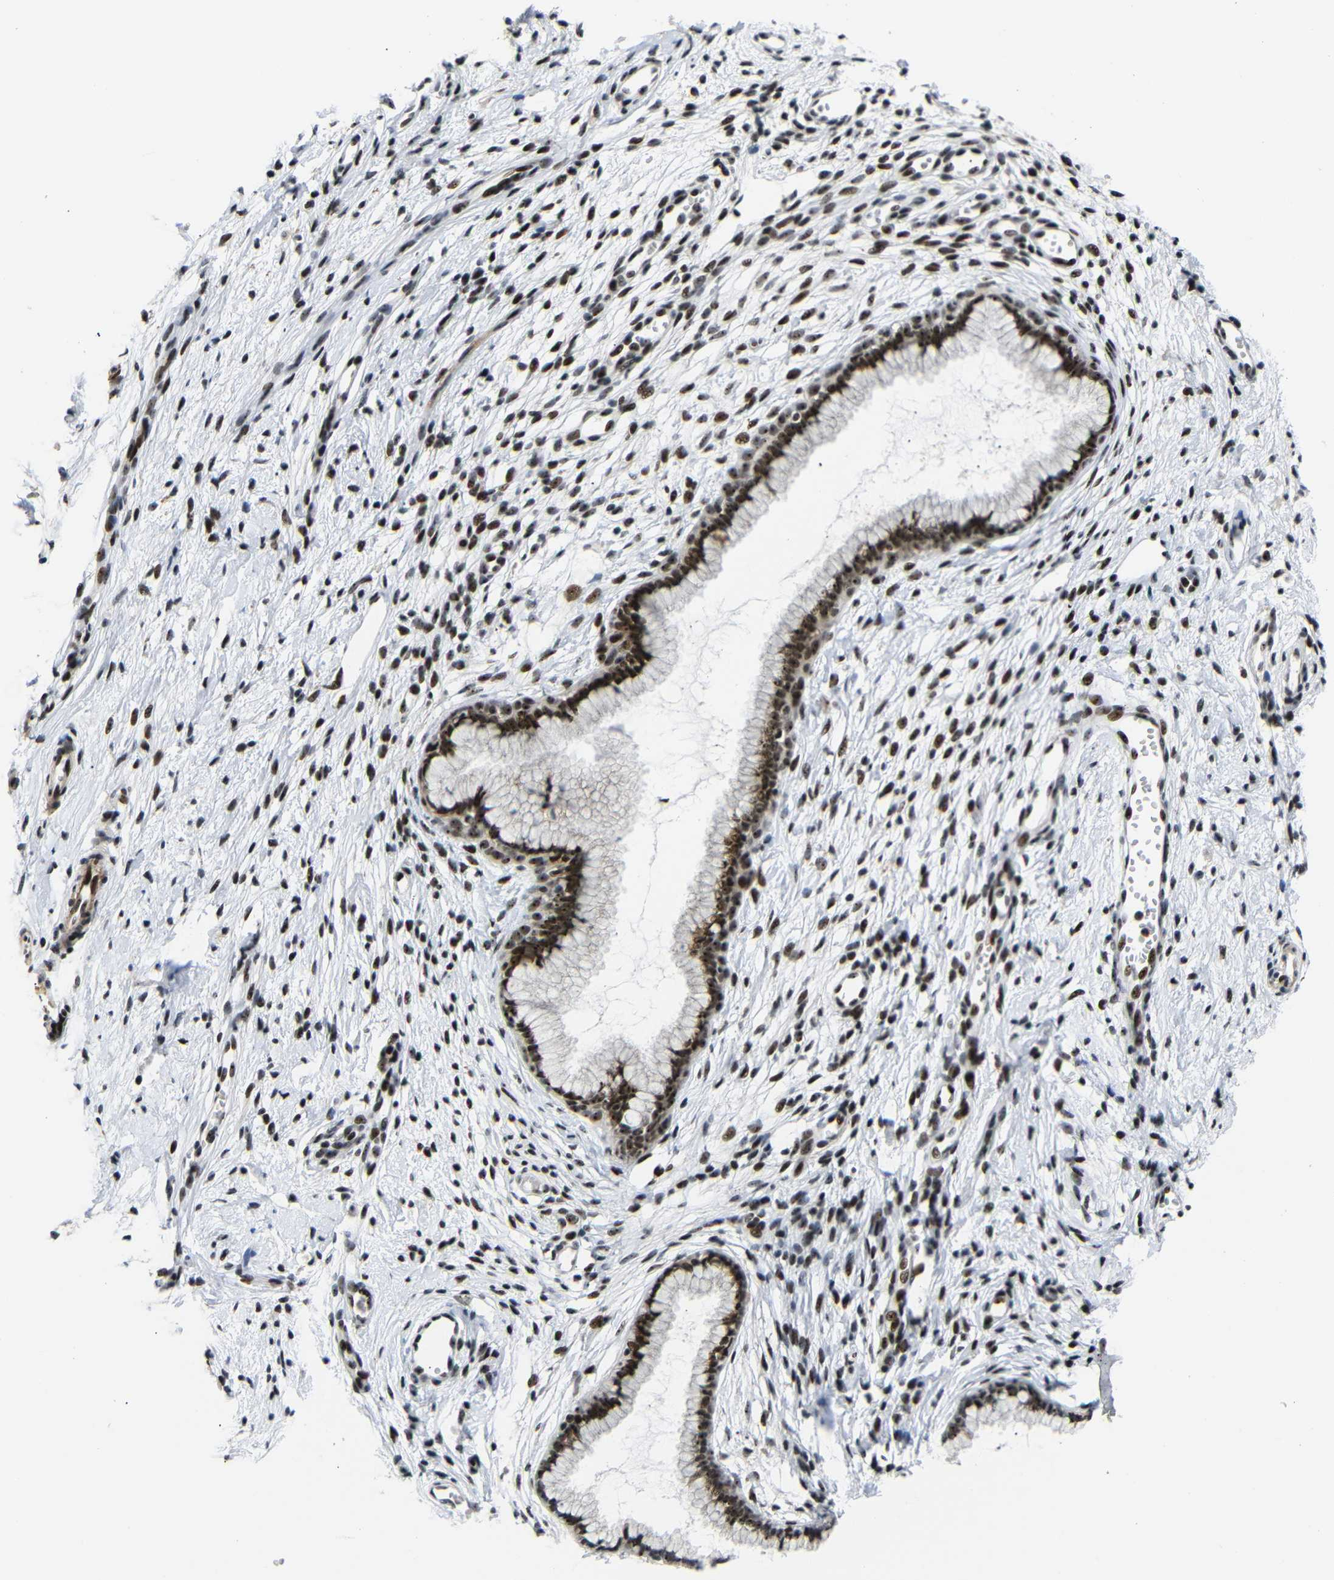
{"staining": {"intensity": "strong", "quantity": ">75%", "location": "nuclear"}, "tissue": "cervix", "cell_type": "Glandular cells", "image_type": "normal", "snomed": [{"axis": "morphology", "description": "Normal tissue, NOS"}, {"axis": "topography", "description": "Cervix"}], "caption": "DAB immunohistochemical staining of benign cervix displays strong nuclear protein expression in approximately >75% of glandular cells.", "gene": "SETDB2", "patient": {"sex": "female", "age": 65}}